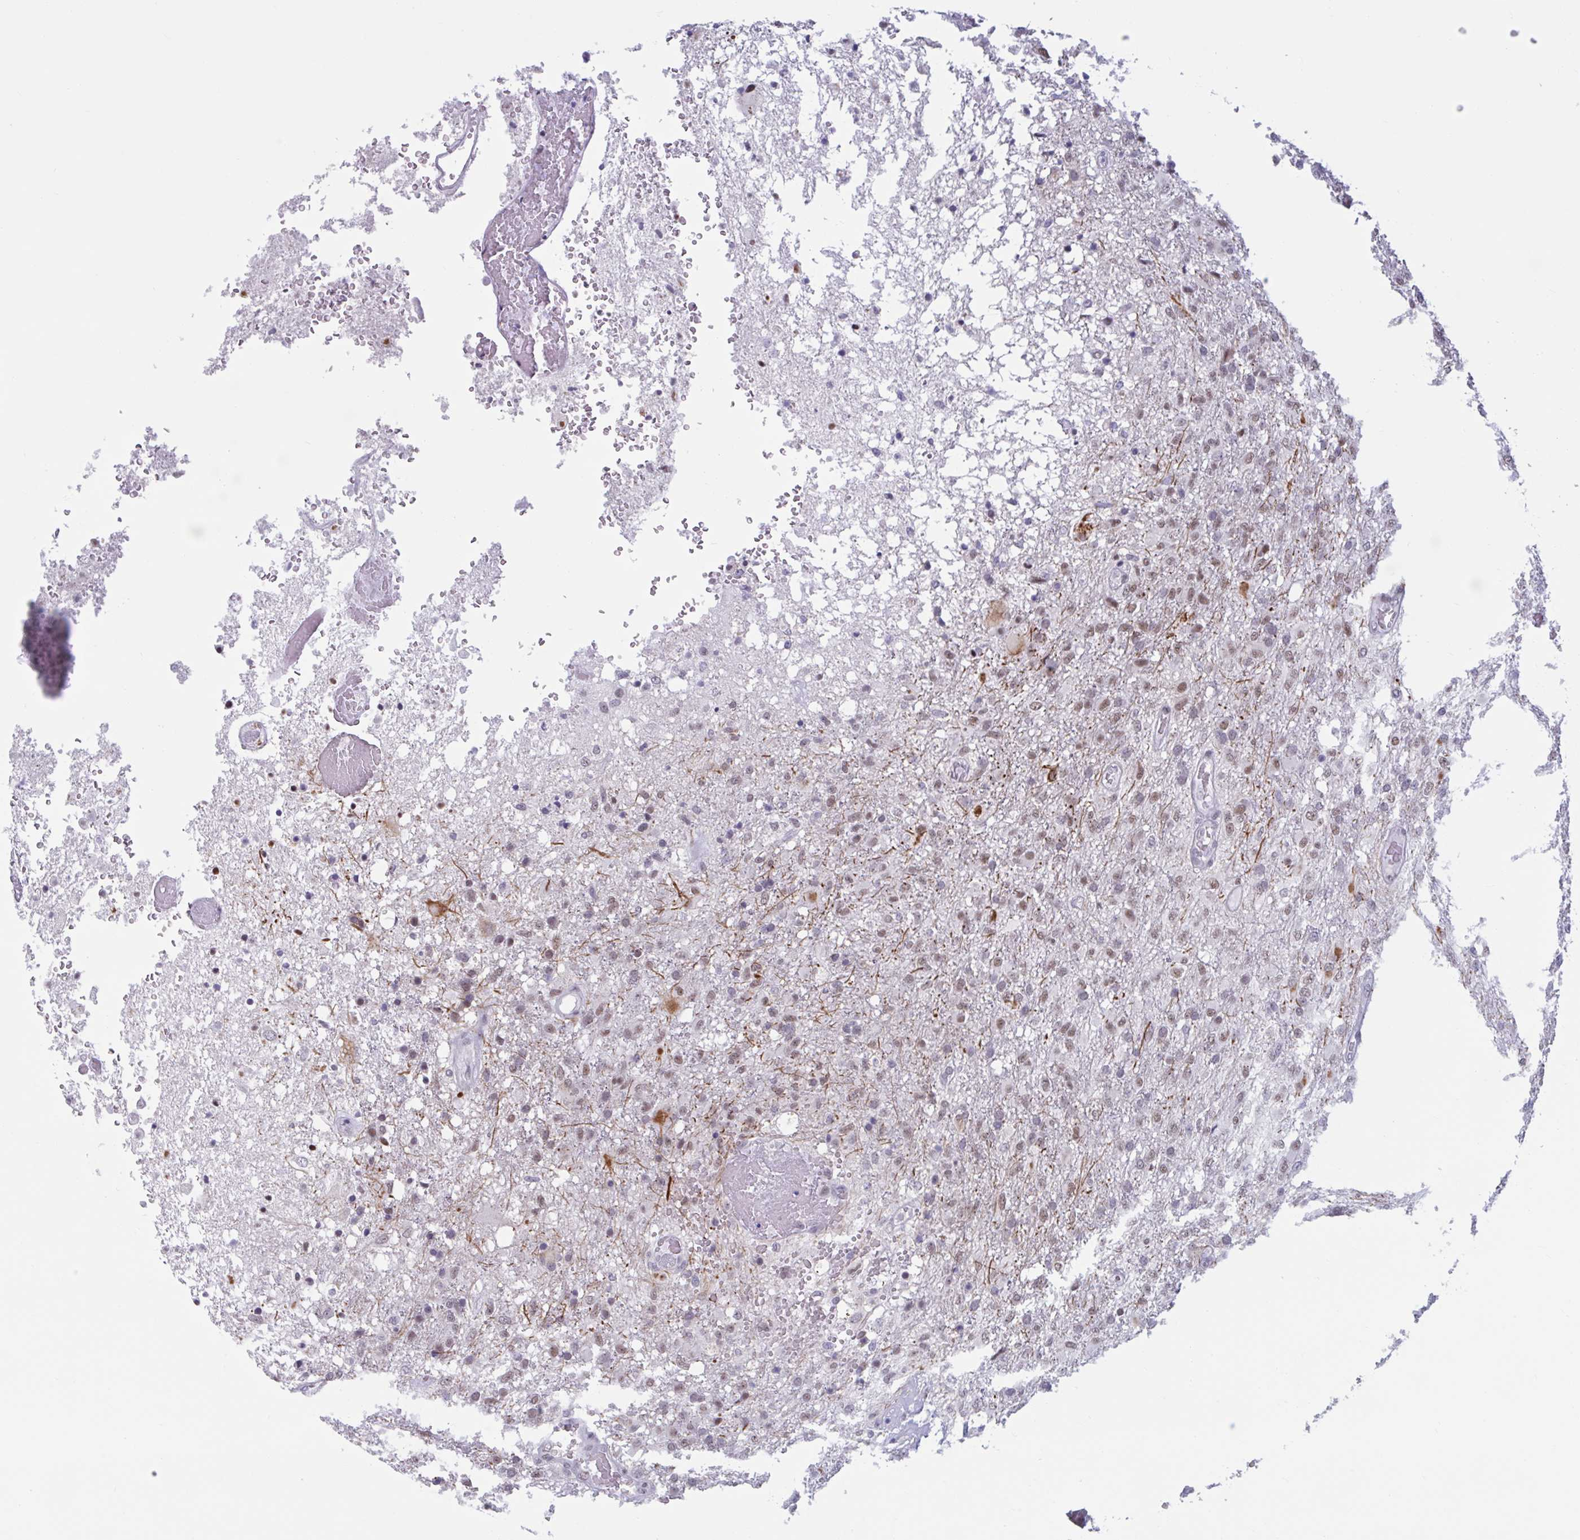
{"staining": {"intensity": "weak", "quantity": "25%-75%", "location": "nuclear"}, "tissue": "glioma", "cell_type": "Tumor cells", "image_type": "cancer", "snomed": [{"axis": "morphology", "description": "Glioma, malignant, High grade"}, {"axis": "topography", "description": "Brain"}], "caption": "Immunohistochemical staining of human malignant glioma (high-grade) reveals low levels of weak nuclear expression in about 25%-75% of tumor cells.", "gene": "MSMB", "patient": {"sex": "female", "age": 74}}